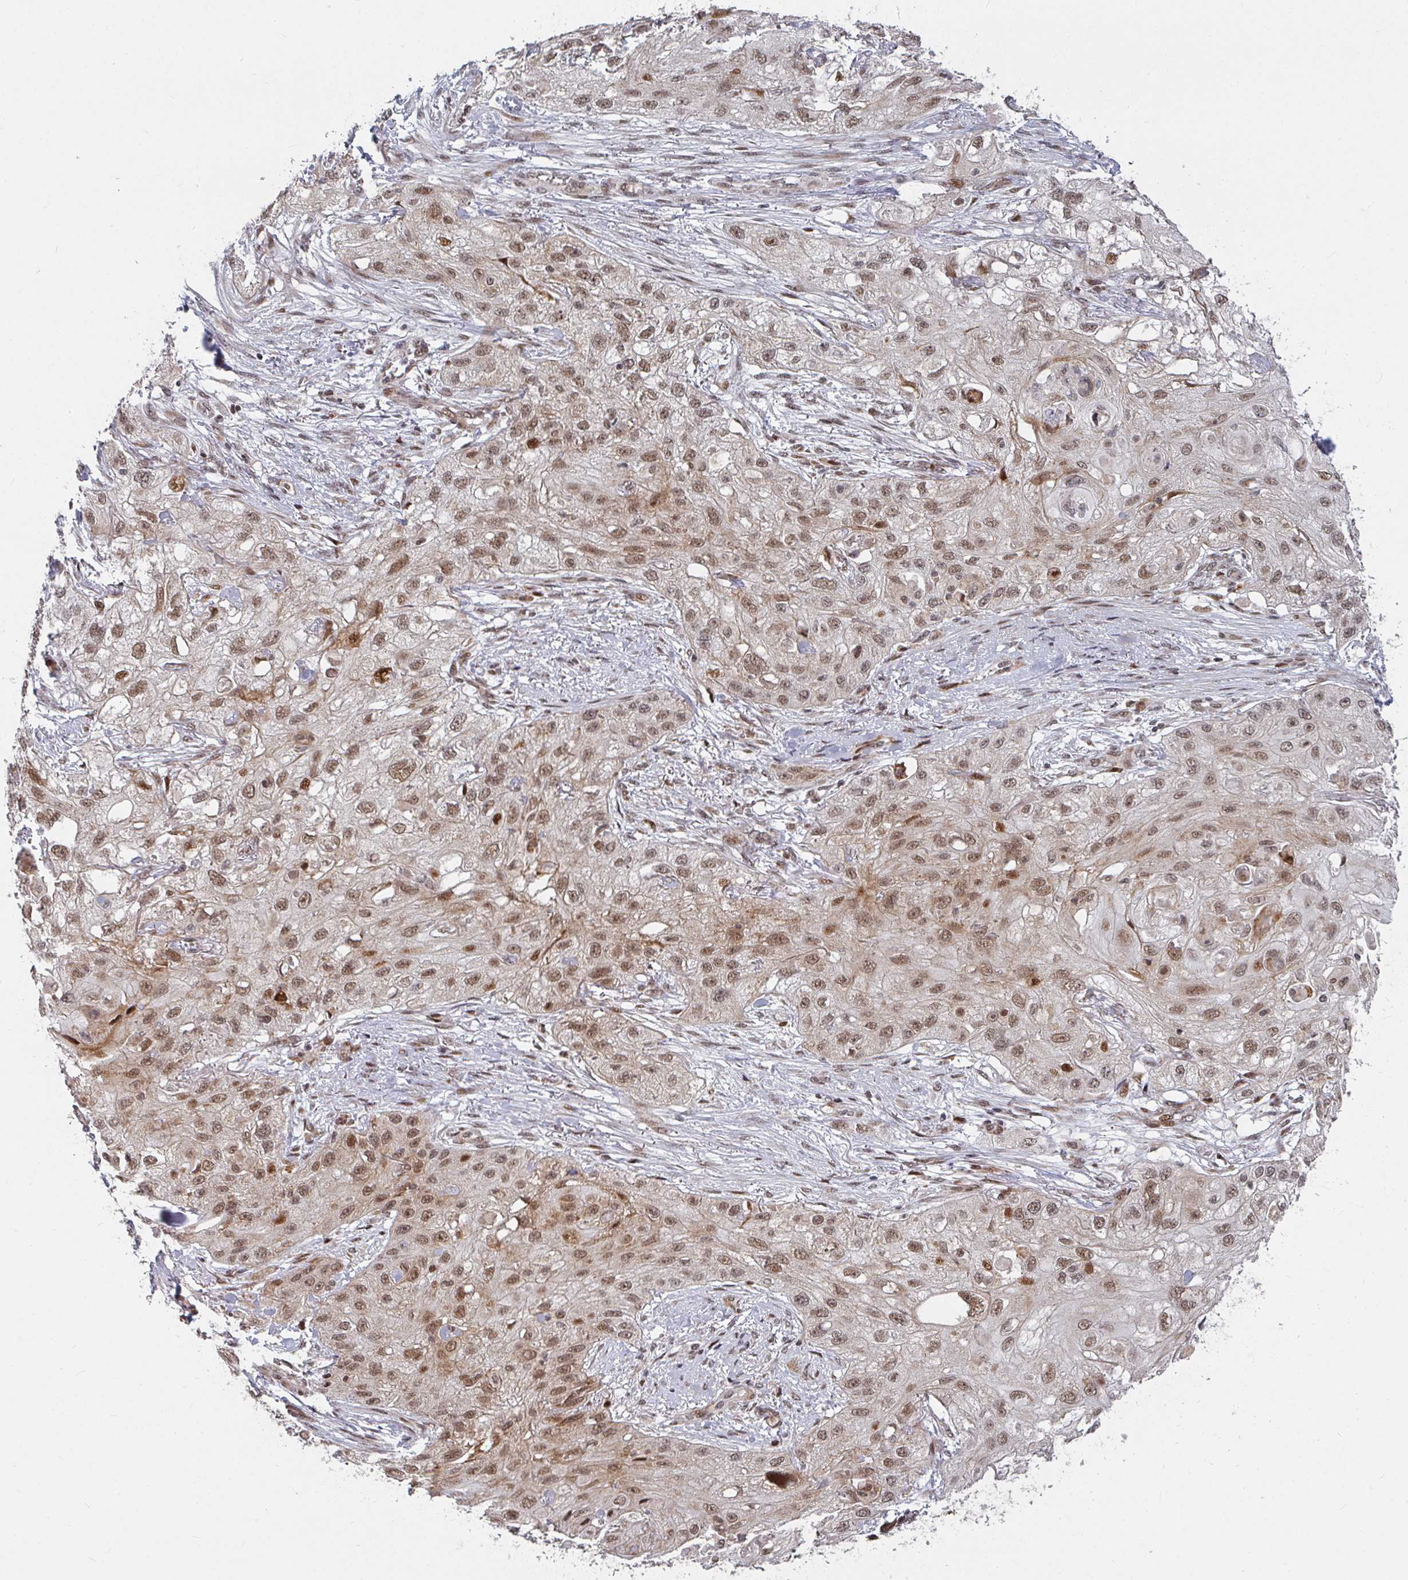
{"staining": {"intensity": "moderate", "quantity": ">75%", "location": "nuclear"}, "tissue": "skin cancer", "cell_type": "Tumor cells", "image_type": "cancer", "snomed": [{"axis": "morphology", "description": "Squamous cell carcinoma, NOS"}, {"axis": "topography", "description": "Skin"}, {"axis": "topography", "description": "Vulva"}], "caption": "Skin squamous cell carcinoma stained for a protein displays moderate nuclear positivity in tumor cells. Using DAB (brown) and hematoxylin (blue) stains, captured at high magnification using brightfield microscopy.", "gene": "RBBP5", "patient": {"sex": "female", "age": 86}}